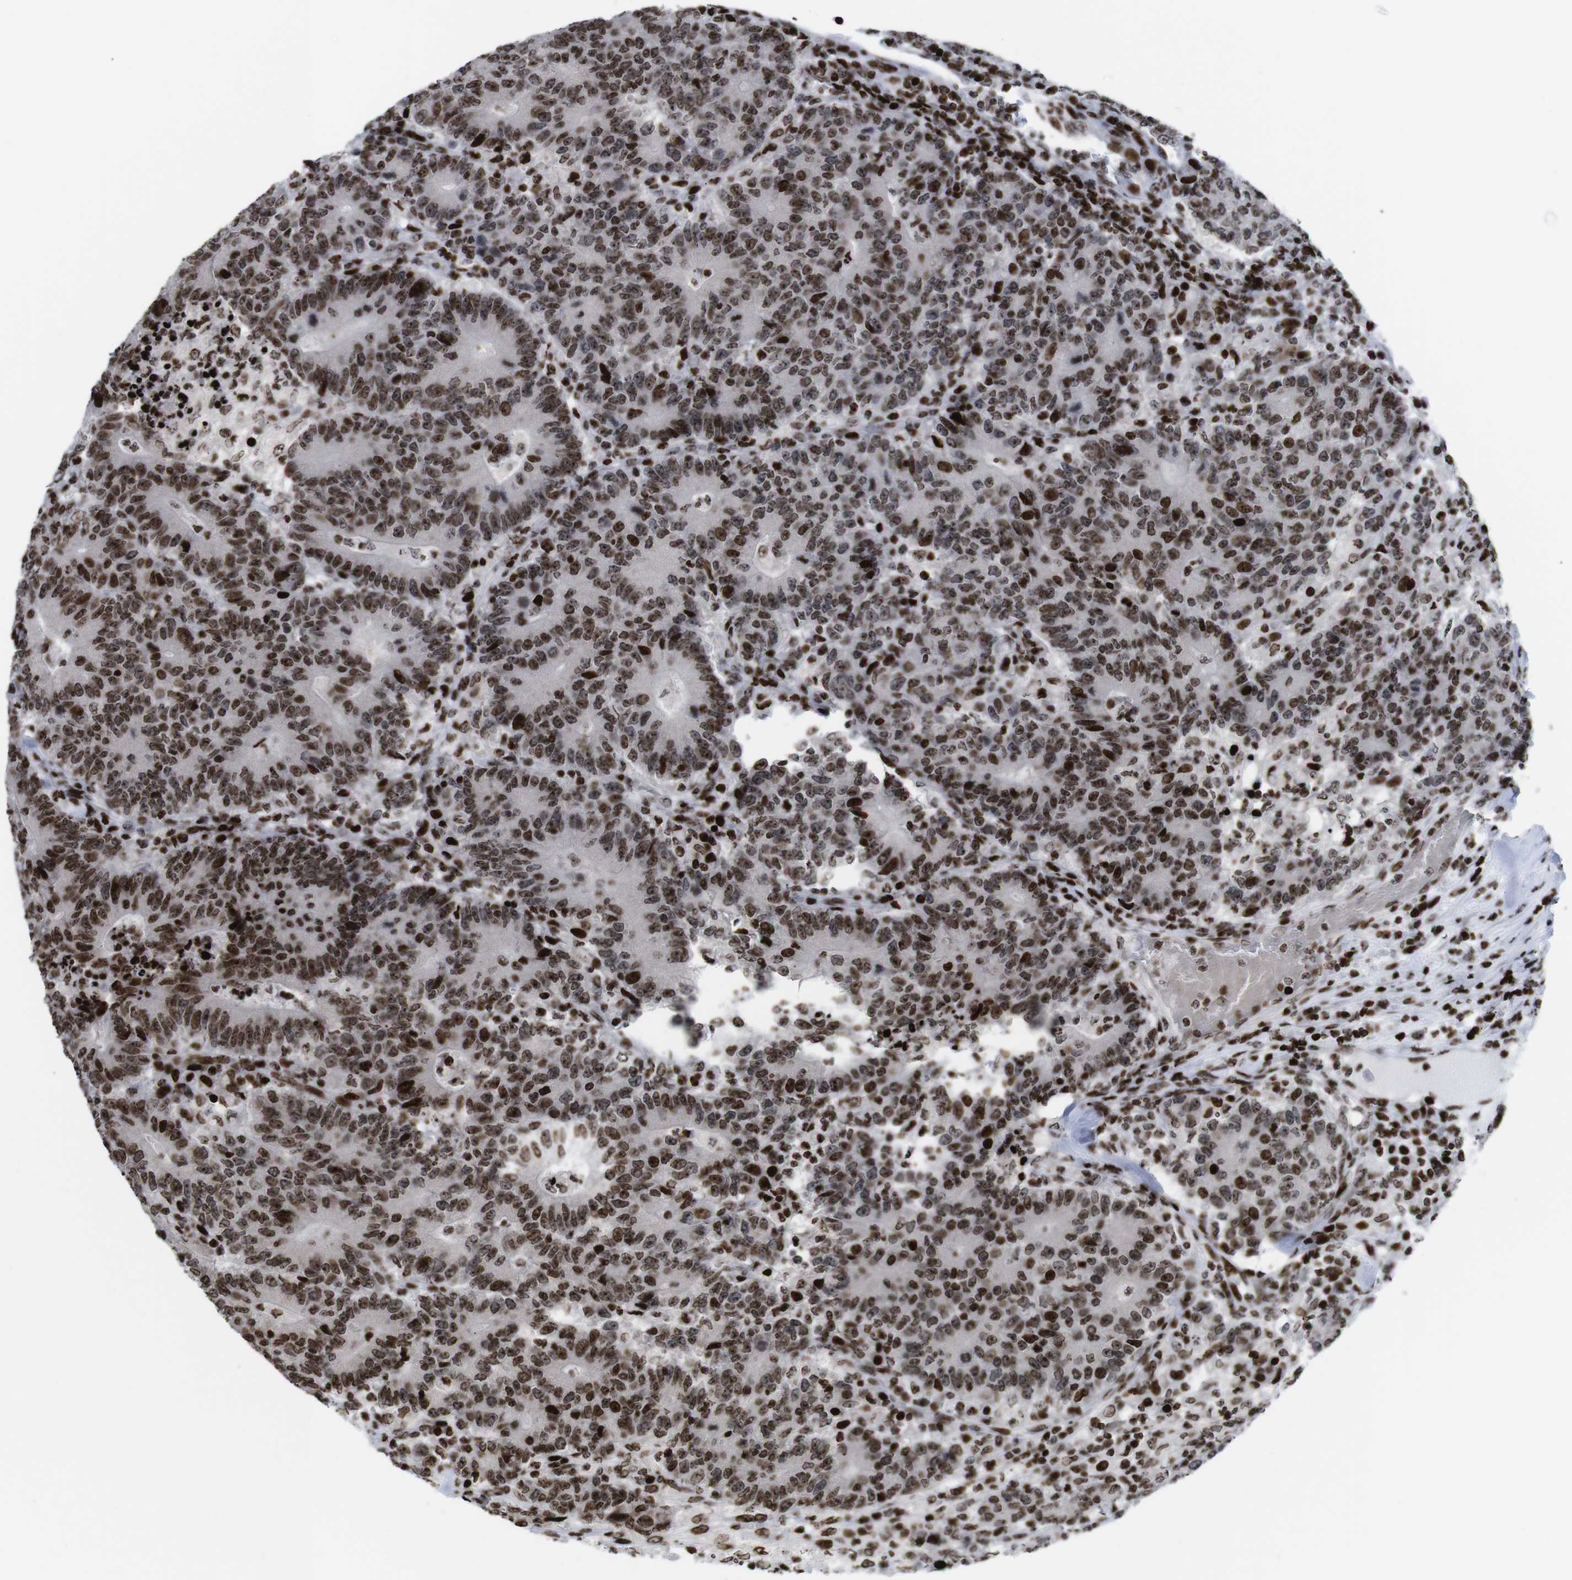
{"staining": {"intensity": "strong", "quantity": ">75%", "location": "nuclear"}, "tissue": "colorectal cancer", "cell_type": "Tumor cells", "image_type": "cancer", "snomed": [{"axis": "morphology", "description": "Normal tissue, NOS"}, {"axis": "morphology", "description": "Adenocarcinoma, NOS"}, {"axis": "topography", "description": "Colon"}], "caption": "About >75% of tumor cells in colorectal cancer (adenocarcinoma) exhibit strong nuclear protein staining as visualized by brown immunohistochemical staining.", "gene": "H1-4", "patient": {"sex": "female", "age": 75}}